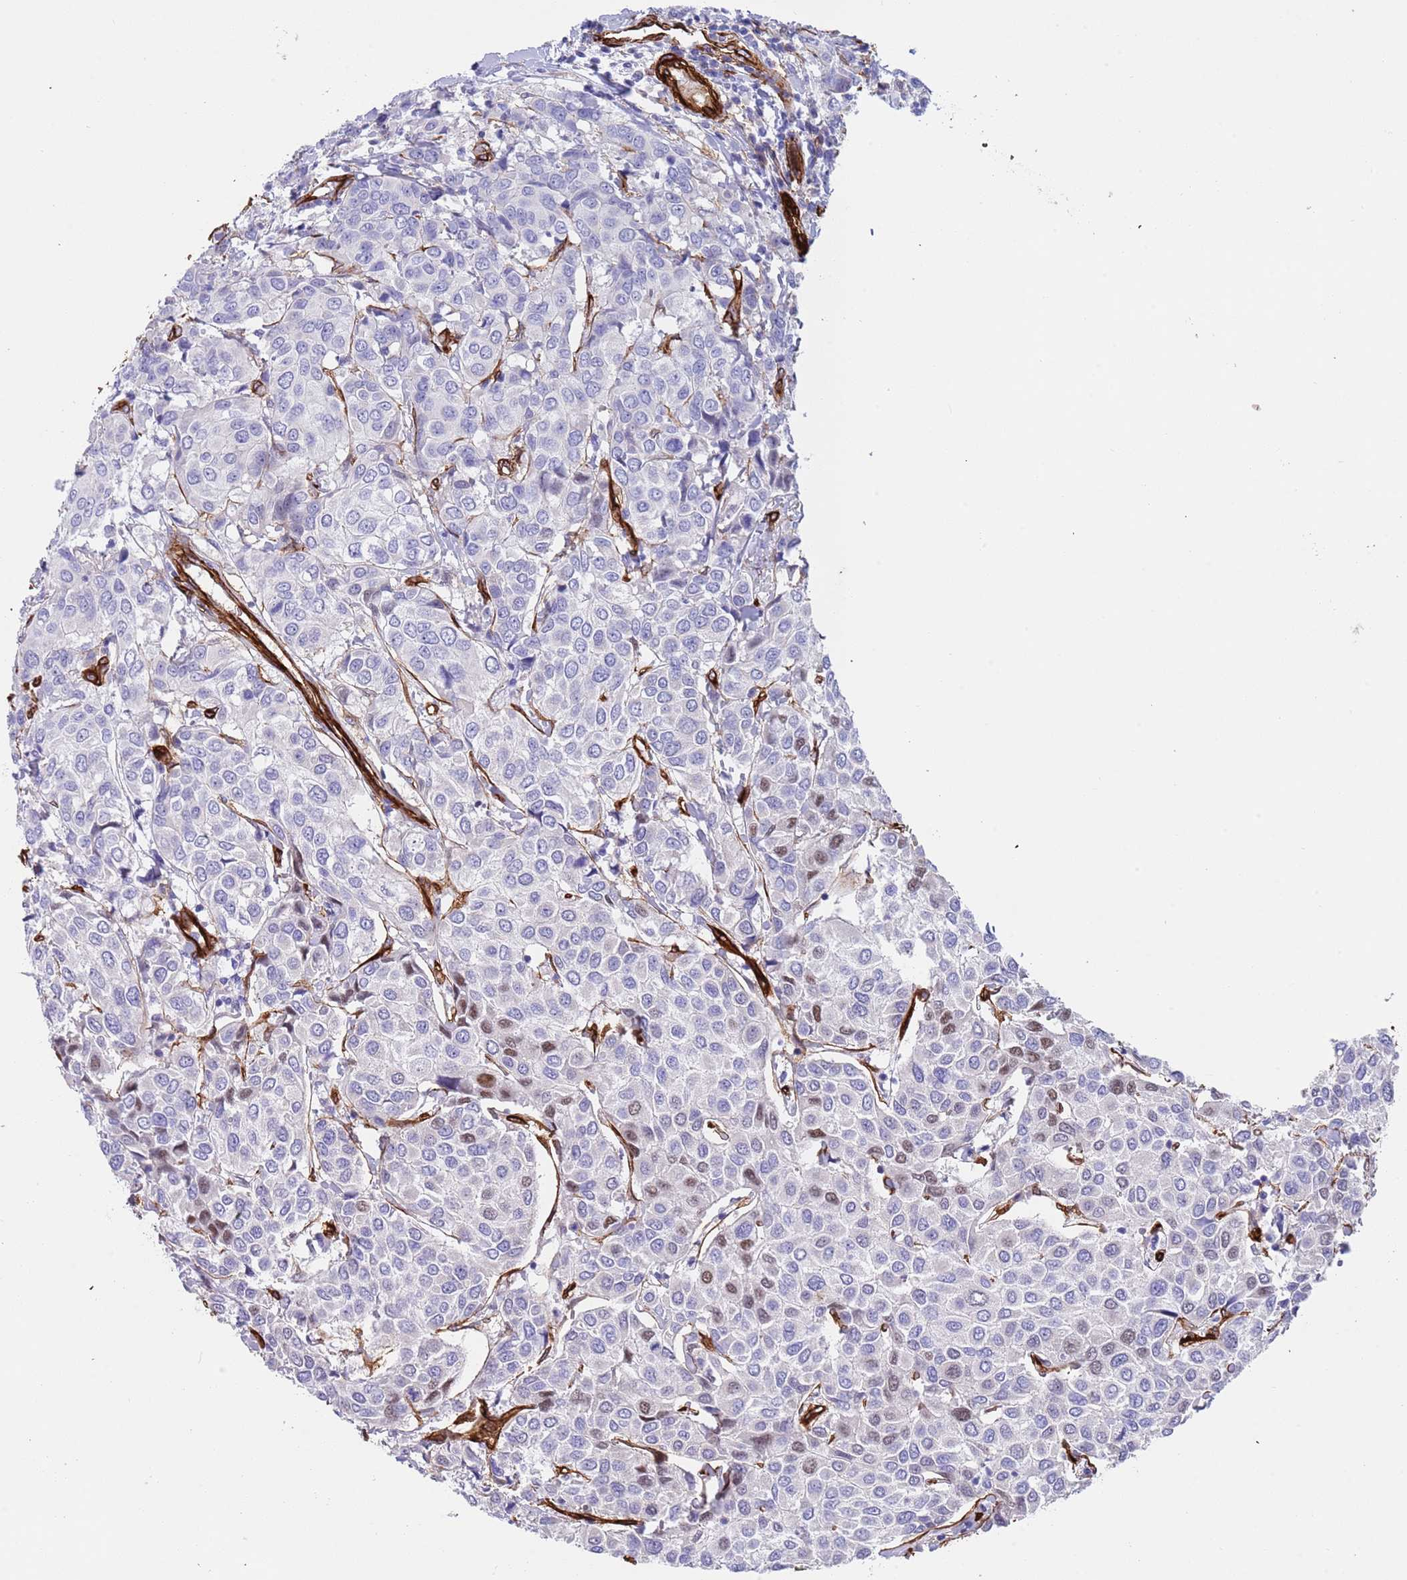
{"staining": {"intensity": "negative", "quantity": "none", "location": "none"}, "tissue": "breast cancer", "cell_type": "Tumor cells", "image_type": "cancer", "snomed": [{"axis": "morphology", "description": "Duct carcinoma"}, {"axis": "topography", "description": "Breast"}], "caption": "There is no significant expression in tumor cells of breast cancer.", "gene": "CAV2", "patient": {"sex": "female", "age": 55}}